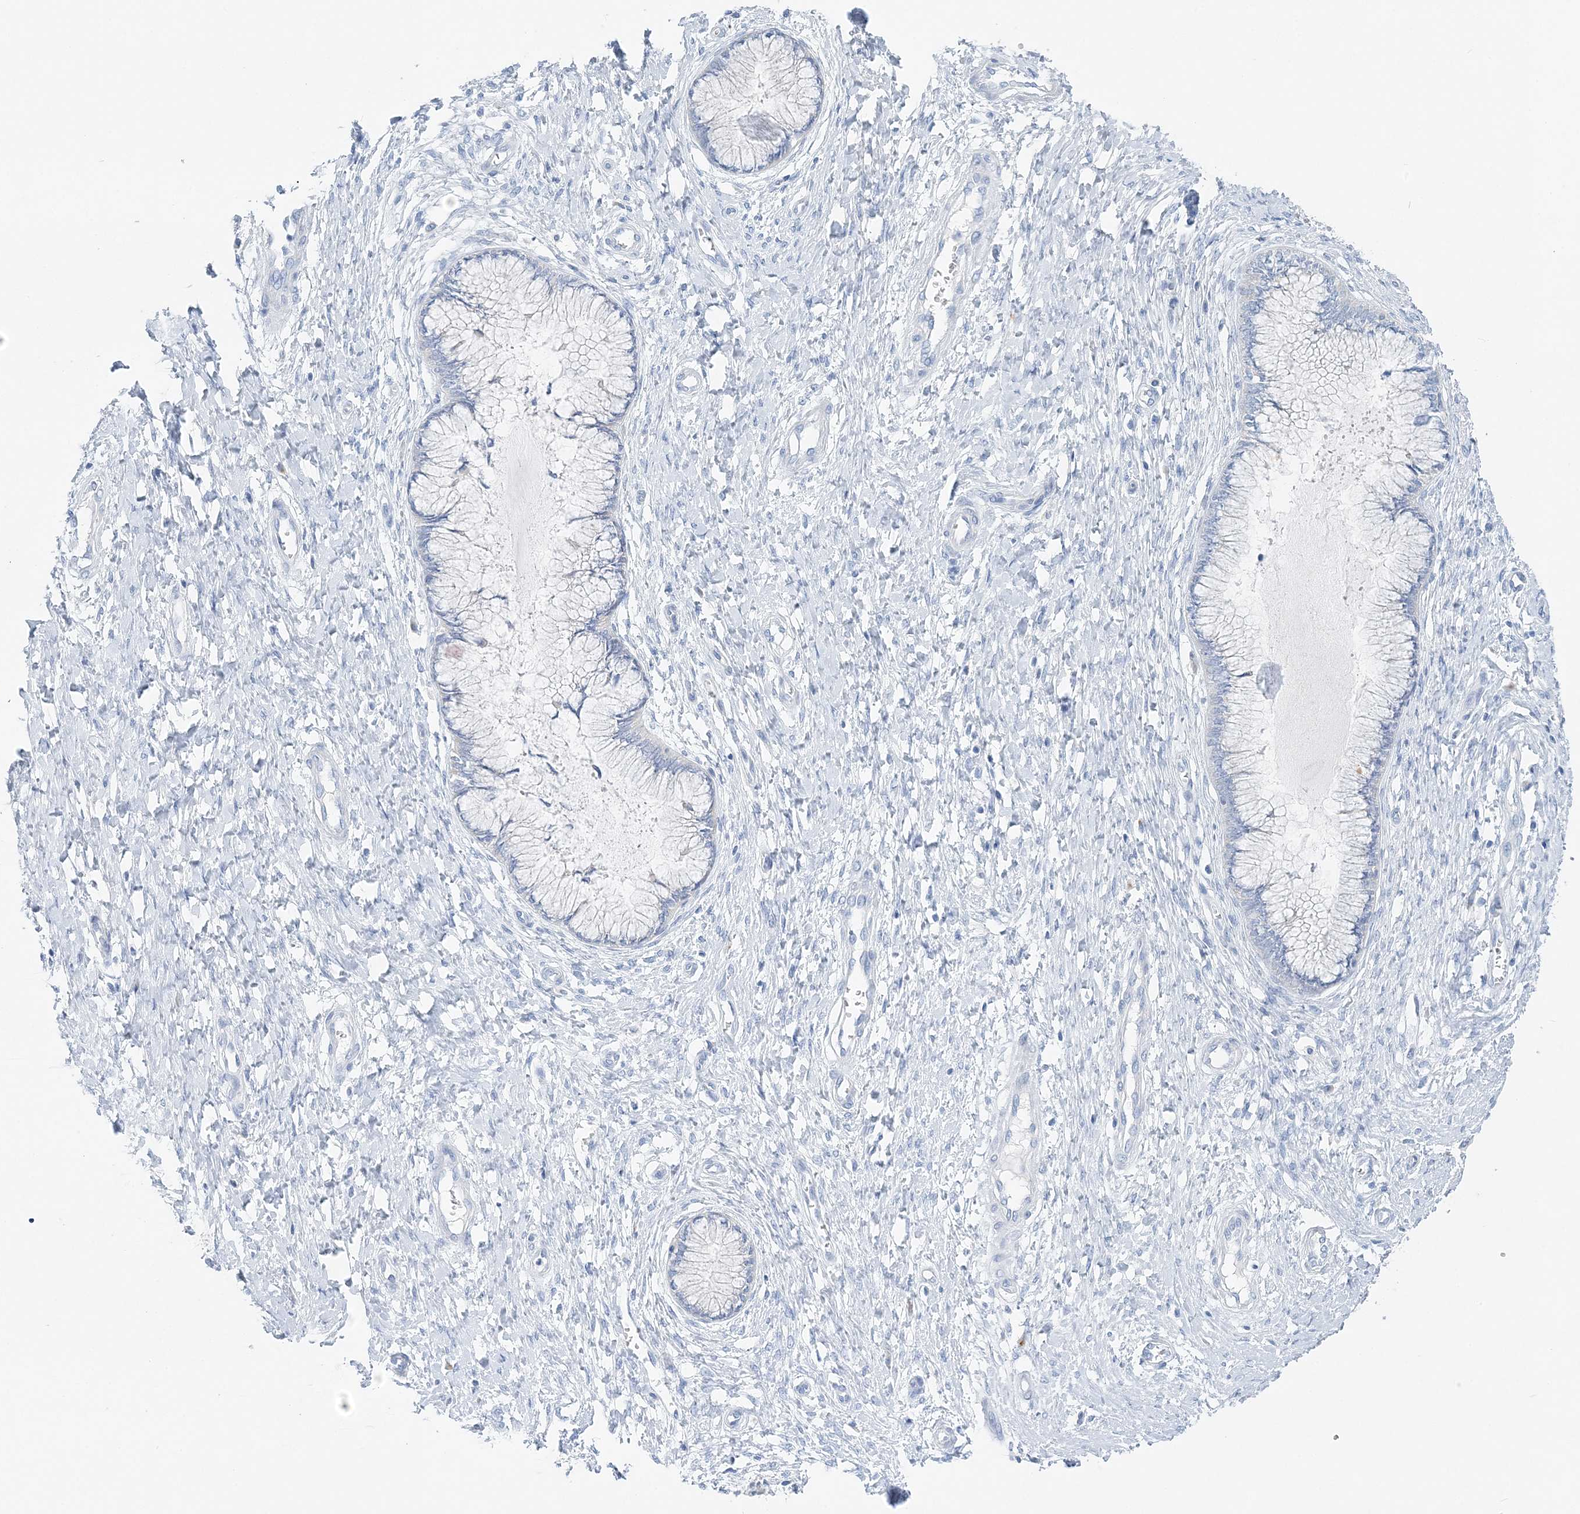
{"staining": {"intensity": "negative", "quantity": "none", "location": "none"}, "tissue": "cervix", "cell_type": "Glandular cells", "image_type": "normal", "snomed": [{"axis": "morphology", "description": "Normal tissue, NOS"}, {"axis": "topography", "description": "Cervix"}], "caption": "Cervix was stained to show a protein in brown. There is no significant expression in glandular cells. (Immunohistochemistry, brightfield microscopy, high magnification).", "gene": "SLC5A6", "patient": {"sex": "female", "age": 55}}